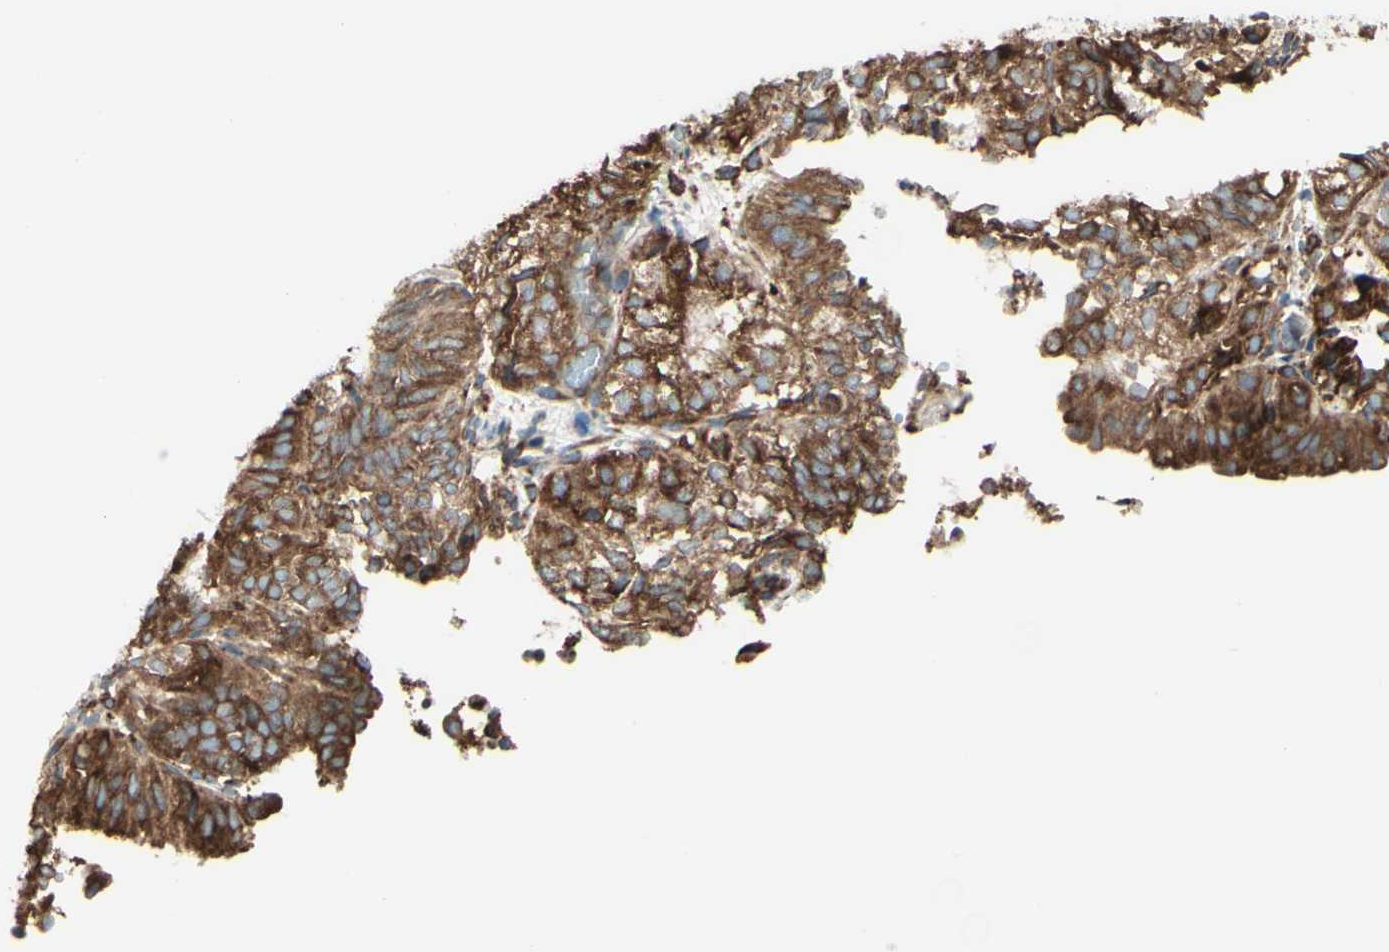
{"staining": {"intensity": "moderate", "quantity": ">75%", "location": "cytoplasmic/membranous"}, "tissue": "endometrial cancer", "cell_type": "Tumor cells", "image_type": "cancer", "snomed": [{"axis": "morphology", "description": "Adenocarcinoma, NOS"}, {"axis": "topography", "description": "Uterus"}], "caption": "Endometrial adenocarcinoma stained with DAB (3,3'-diaminobenzidine) immunohistochemistry (IHC) displays medium levels of moderate cytoplasmic/membranous expression in about >75% of tumor cells. (DAB (3,3'-diaminobenzidine) IHC, brown staining for protein, blue staining for nuclei).", "gene": "DNAJB11", "patient": {"sex": "female", "age": 60}}